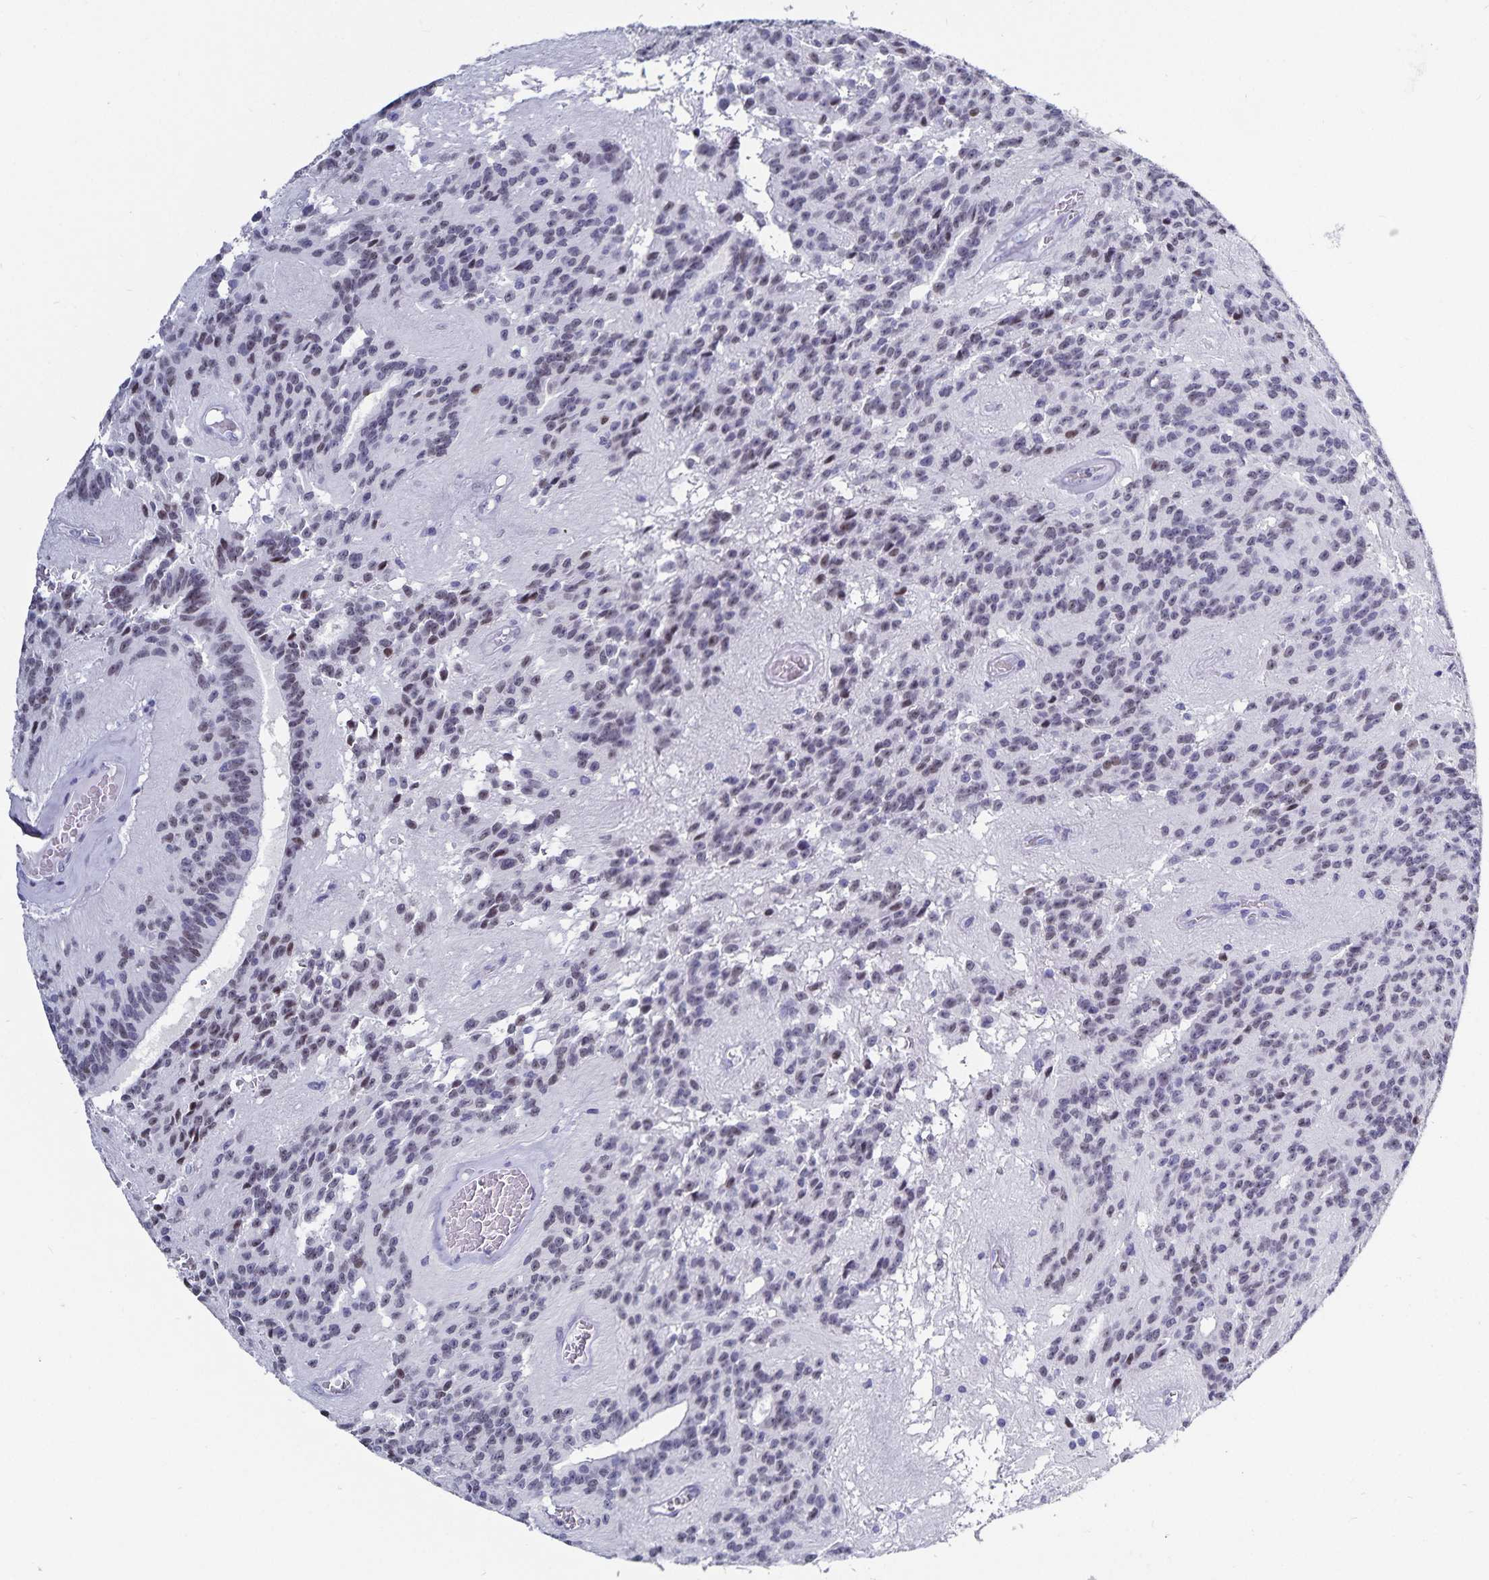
{"staining": {"intensity": "negative", "quantity": "none", "location": "none"}, "tissue": "glioma", "cell_type": "Tumor cells", "image_type": "cancer", "snomed": [{"axis": "morphology", "description": "Glioma, malignant, Low grade"}, {"axis": "topography", "description": "Brain"}], "caption": "IHC histopathology image of neoplastic tissue: glioma stained with DAB demonstrates no significant protein staining in tumor cells.", "gene": "HMGB3", "patient": {"sex": "male", "age": 31}}